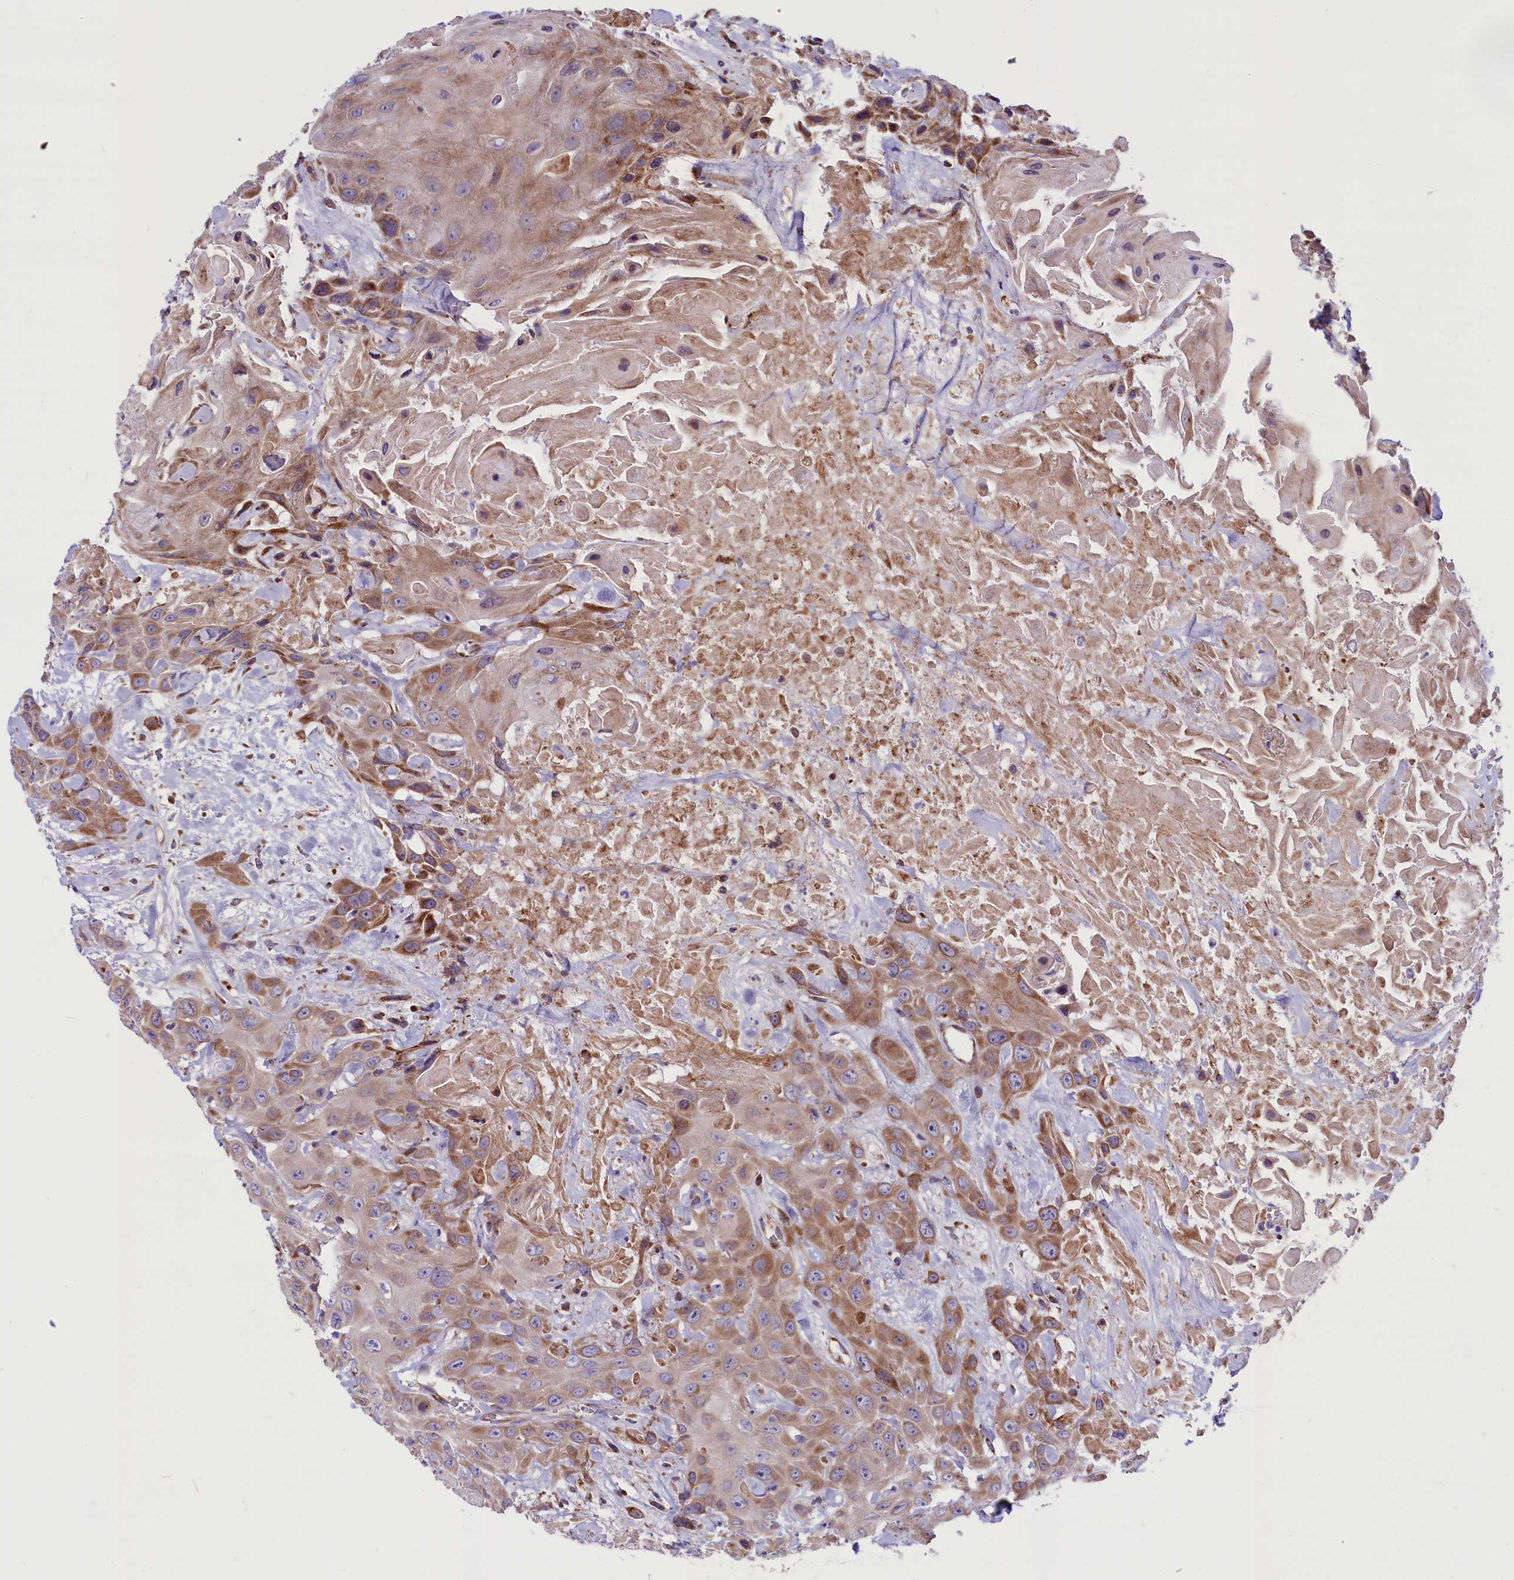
{"staining": {"intensity": "moderate", "quantity": "25%-75%", "location": "cytoplasmic/membranous"}, "tissue": "head and neck cancer", "cell_type": "Tumor cells", "image_type": "cancer", "snomed": [{"axis": "morphology", "description": "Squamous cell carcinoma, NOS"}, {"axis": "topography", "description": "Head-Neck"}], "caption": "Immunohistochemistry of head and neck cancer demonstrates medium levels of moderate cytoplasmic/membranous expression in approximately 25%-75% of tumor cells. (brown staining indicates protein expression, while blue staining denotes nuclei).", "gene": "PTPRU", "patient": {"sex": "male", "age": 81}}